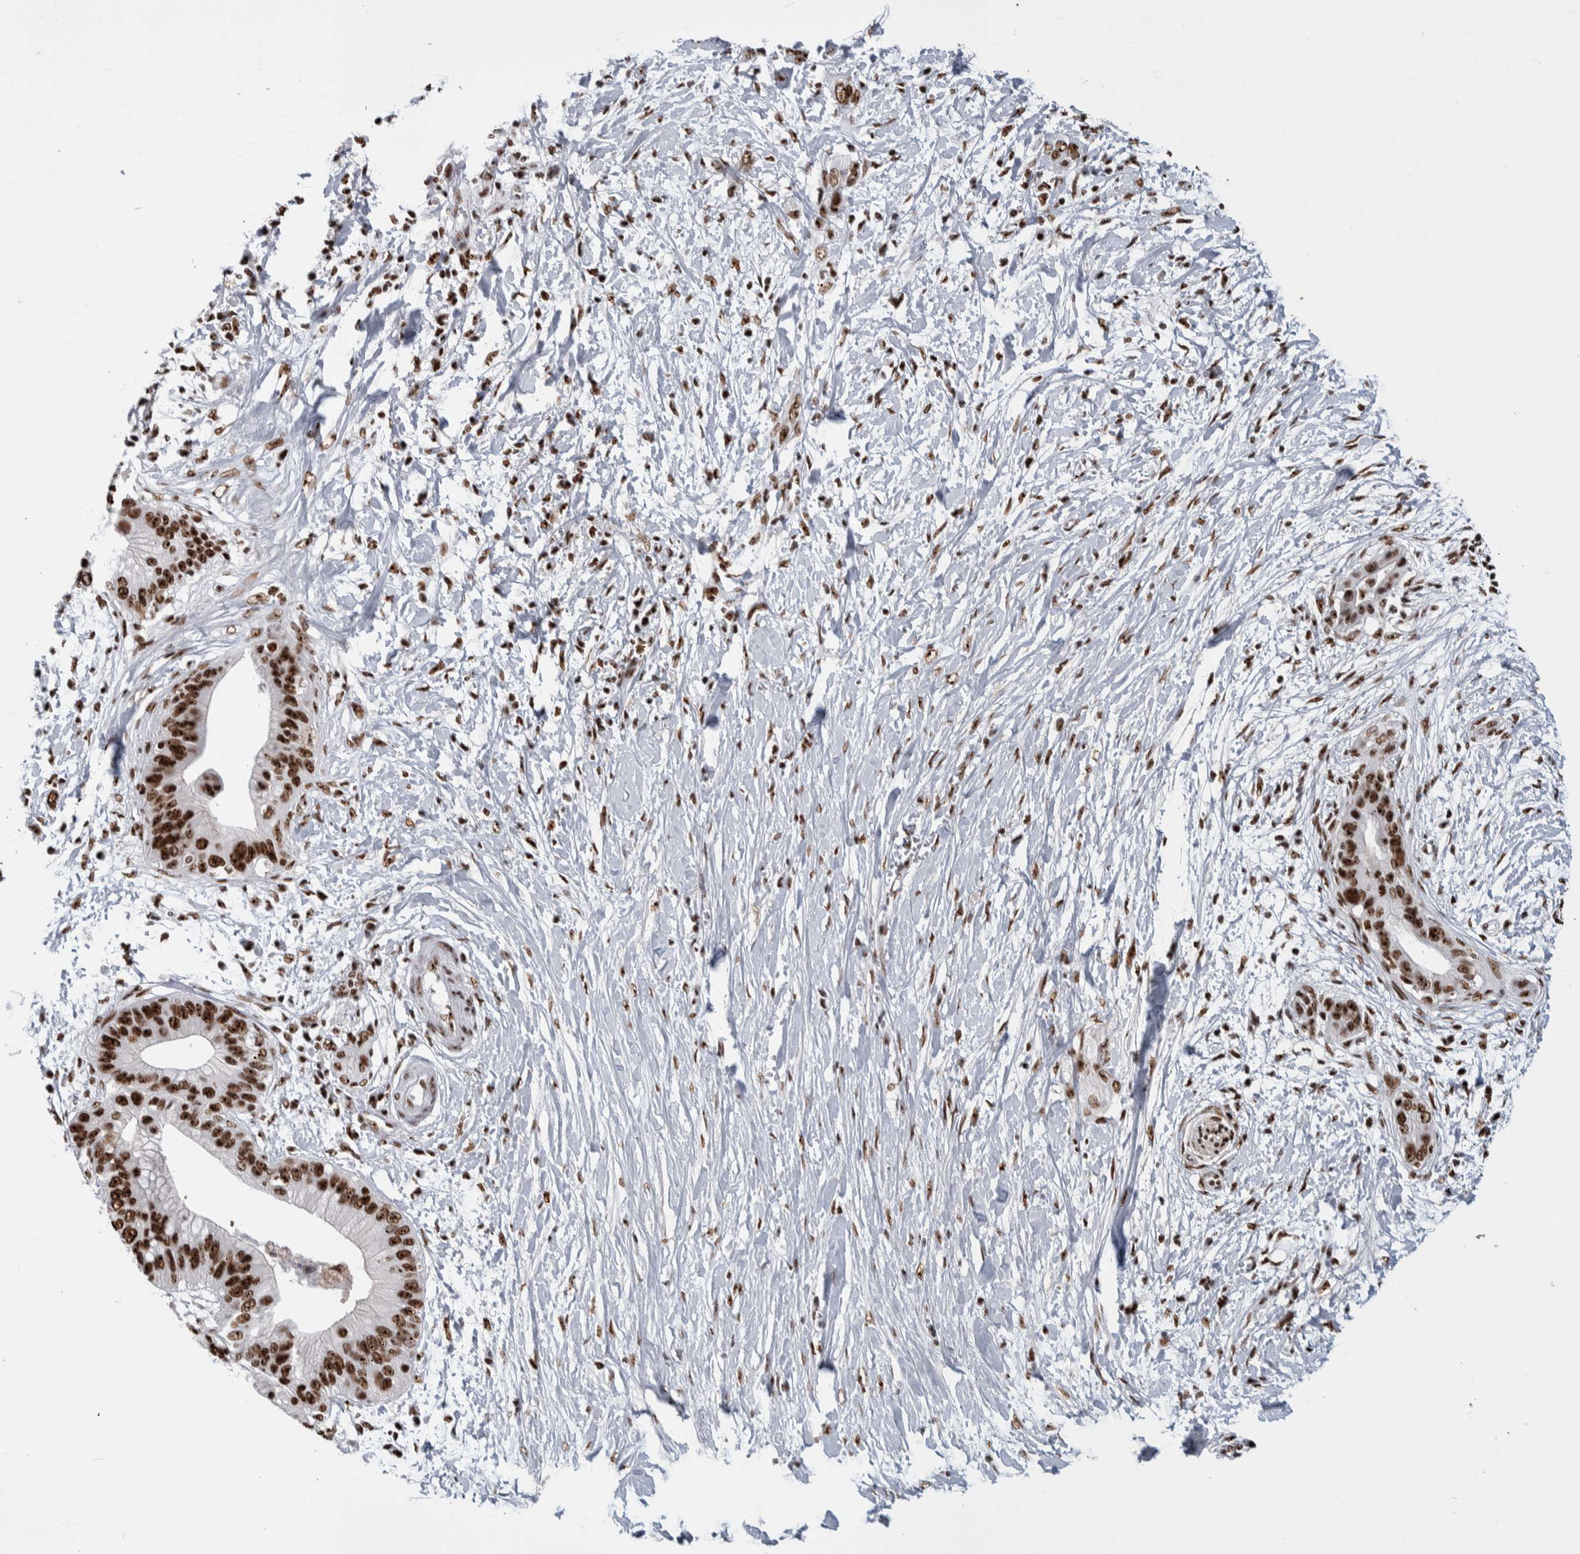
{"staining": {"intensity": "strong", "quantity": ">75%", "location": "nuclear"}, "tissue": "pancreatic cancer", "cell_type": "Tumor cells", "image_type": "cancer", "snomed": [{"axis": "morphology", "description": "Normal tissue, NOS"}, {"axis": "morphology", "description": "Adenocarcinoma, NOS"}, {"axis": "topography", "description": "Pancreas"}, {"axis": "topography", "description": "Peripheral nerve tissue"}], "caption": "An image of human pancreatic cancer stained for a protein exhibits strong nuclear brown staining in tumor cells.", "gene": "NCL", "patient": {"sex": "male", "age": 59}}